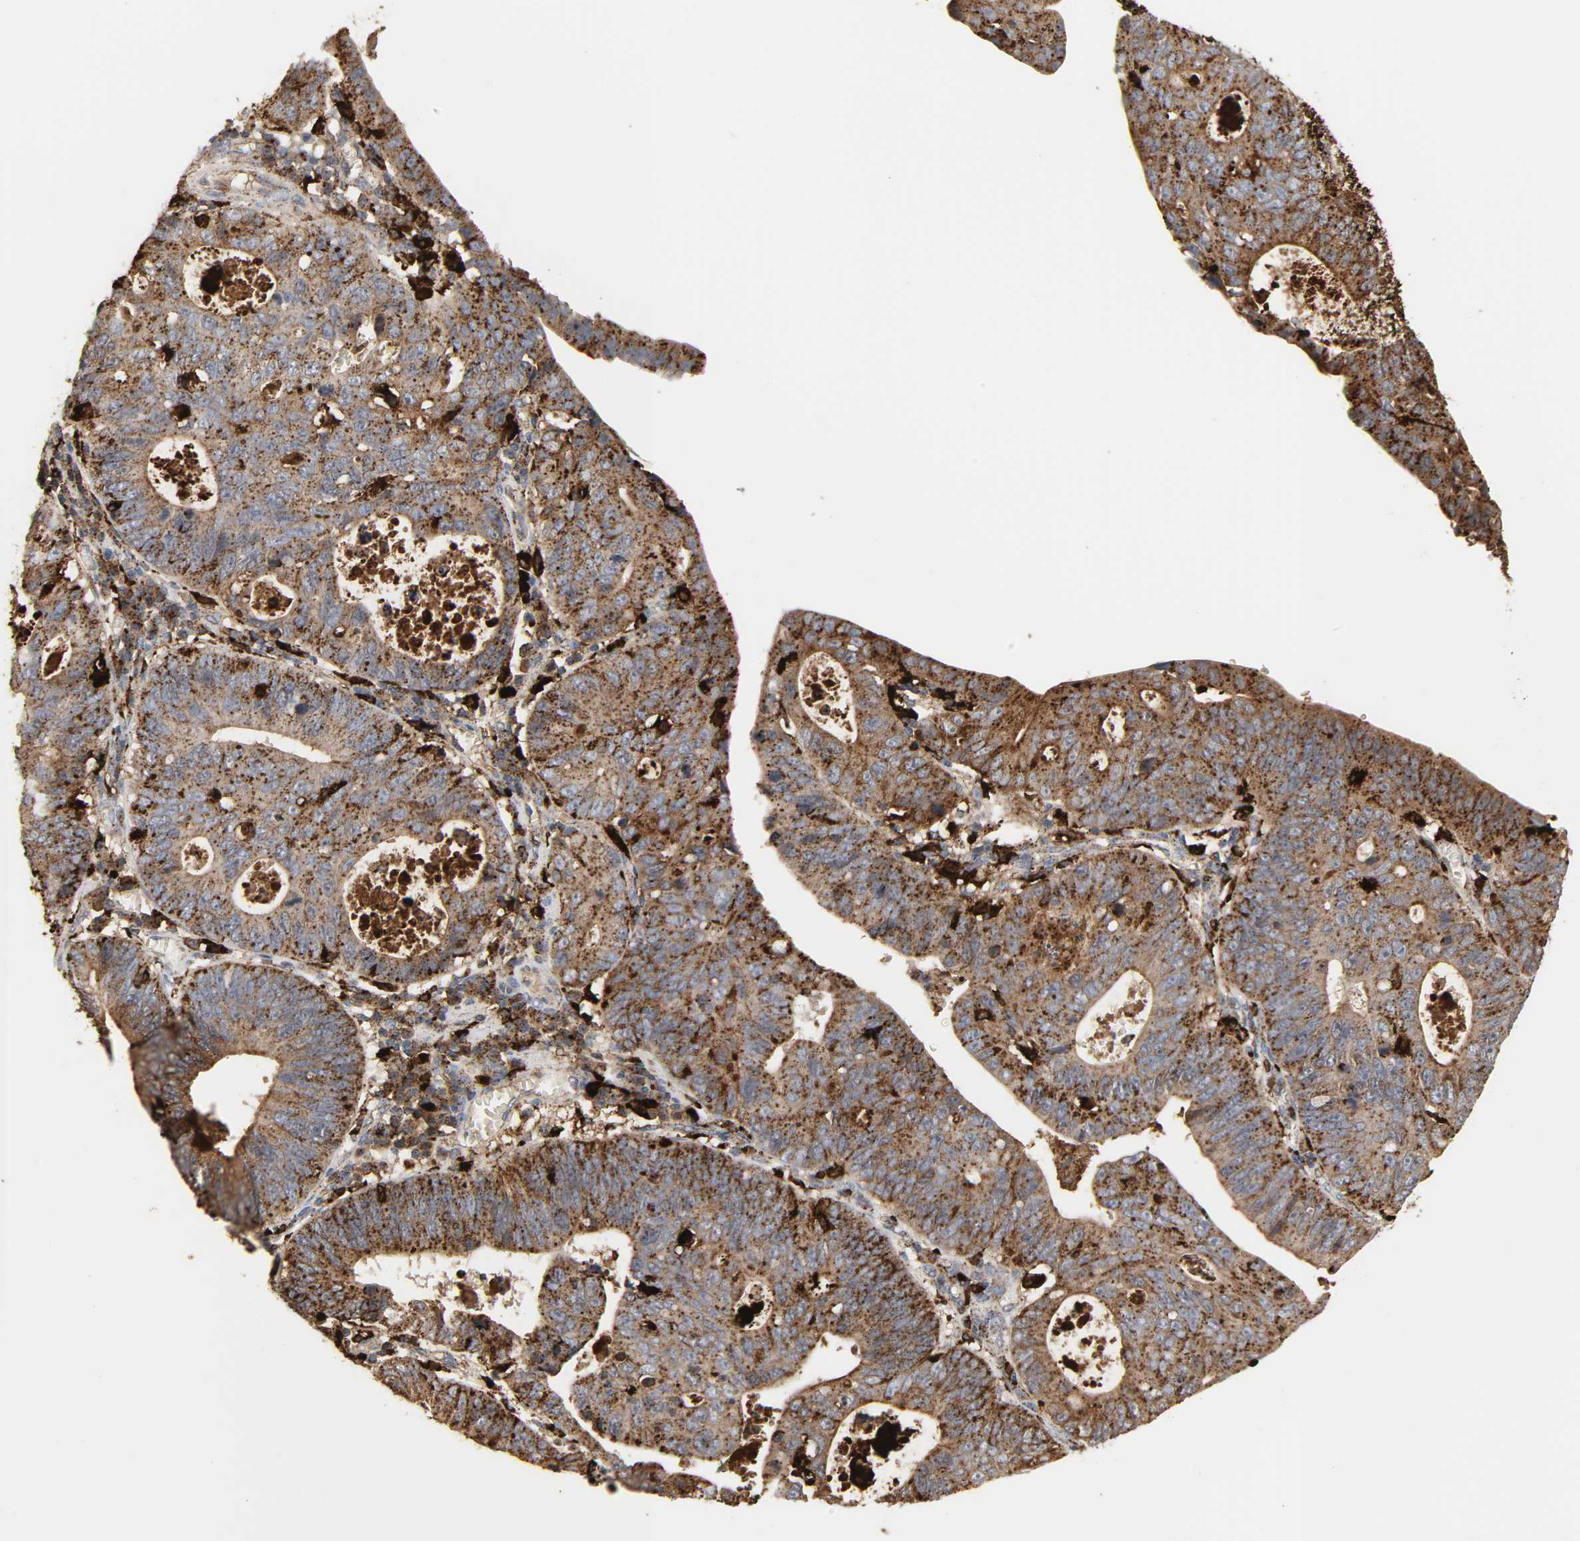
{"staining": {"intensity": "strong", "quantity": ">75%", "location": "cytoplasmic/membranous"}, "tissue": "stomach cancer", "cell_type": "Tumor cells", "image_type": "cancer", "snomed": [{"axis": "morphology", "description": "Adenocarcinoma, NOS"}, {"axis": "topography", "description": "Stomach"}], "caption": "Protein staining of stomach adenocarcinoma tissue exhibits strong cytoplasmic/membranous positivity in approximately >75% of tumor cells.", "gene": "PSAP", "patient": {"sex": "male", "age": 59}}